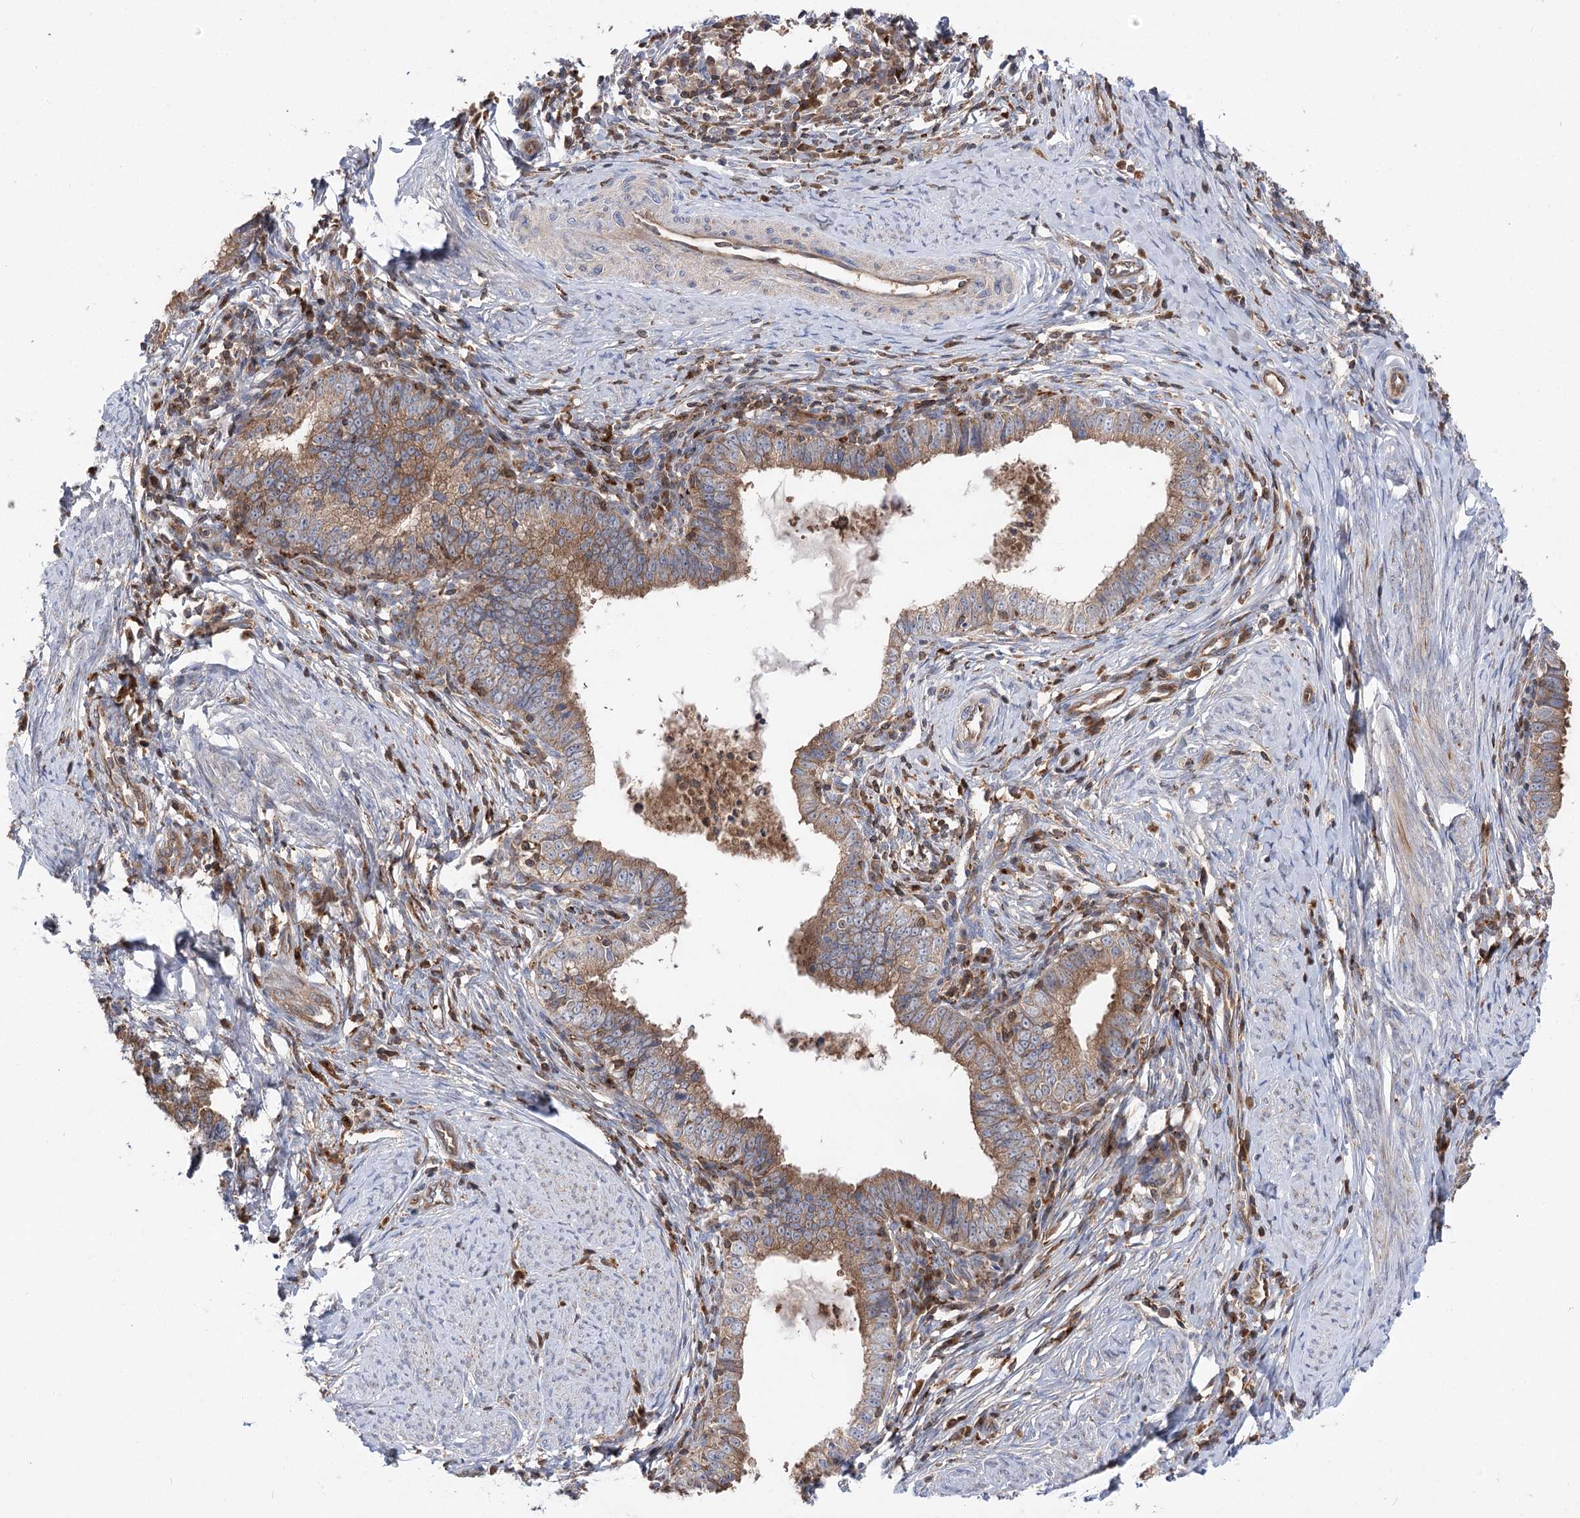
{"staining": {"intensity": "moderate", "quantity": "25%-75%", "location": "cytoplasmic/membranous"}, "tissue": "cervical cancer", "cell_type": "Tumor cells", "image_type": "cancer", "snomed": [{"axis": "morphology", "description": "Adenocarcinoma, NOS"}, {"axis": "topography", "description": "Cervix"}], "caption": "IHC micrograph of neoplastic tissue: human adenocarcinoma (cervical) stained using IHC displays medium levels of moderate protein expression localized specifically in the cytoplasmic/membranous of tumor cells, appearing as a cytoplasmic/membranous brown color.", "gene": "VPS37B", "patient": {"sex": "female", "age": 36}}